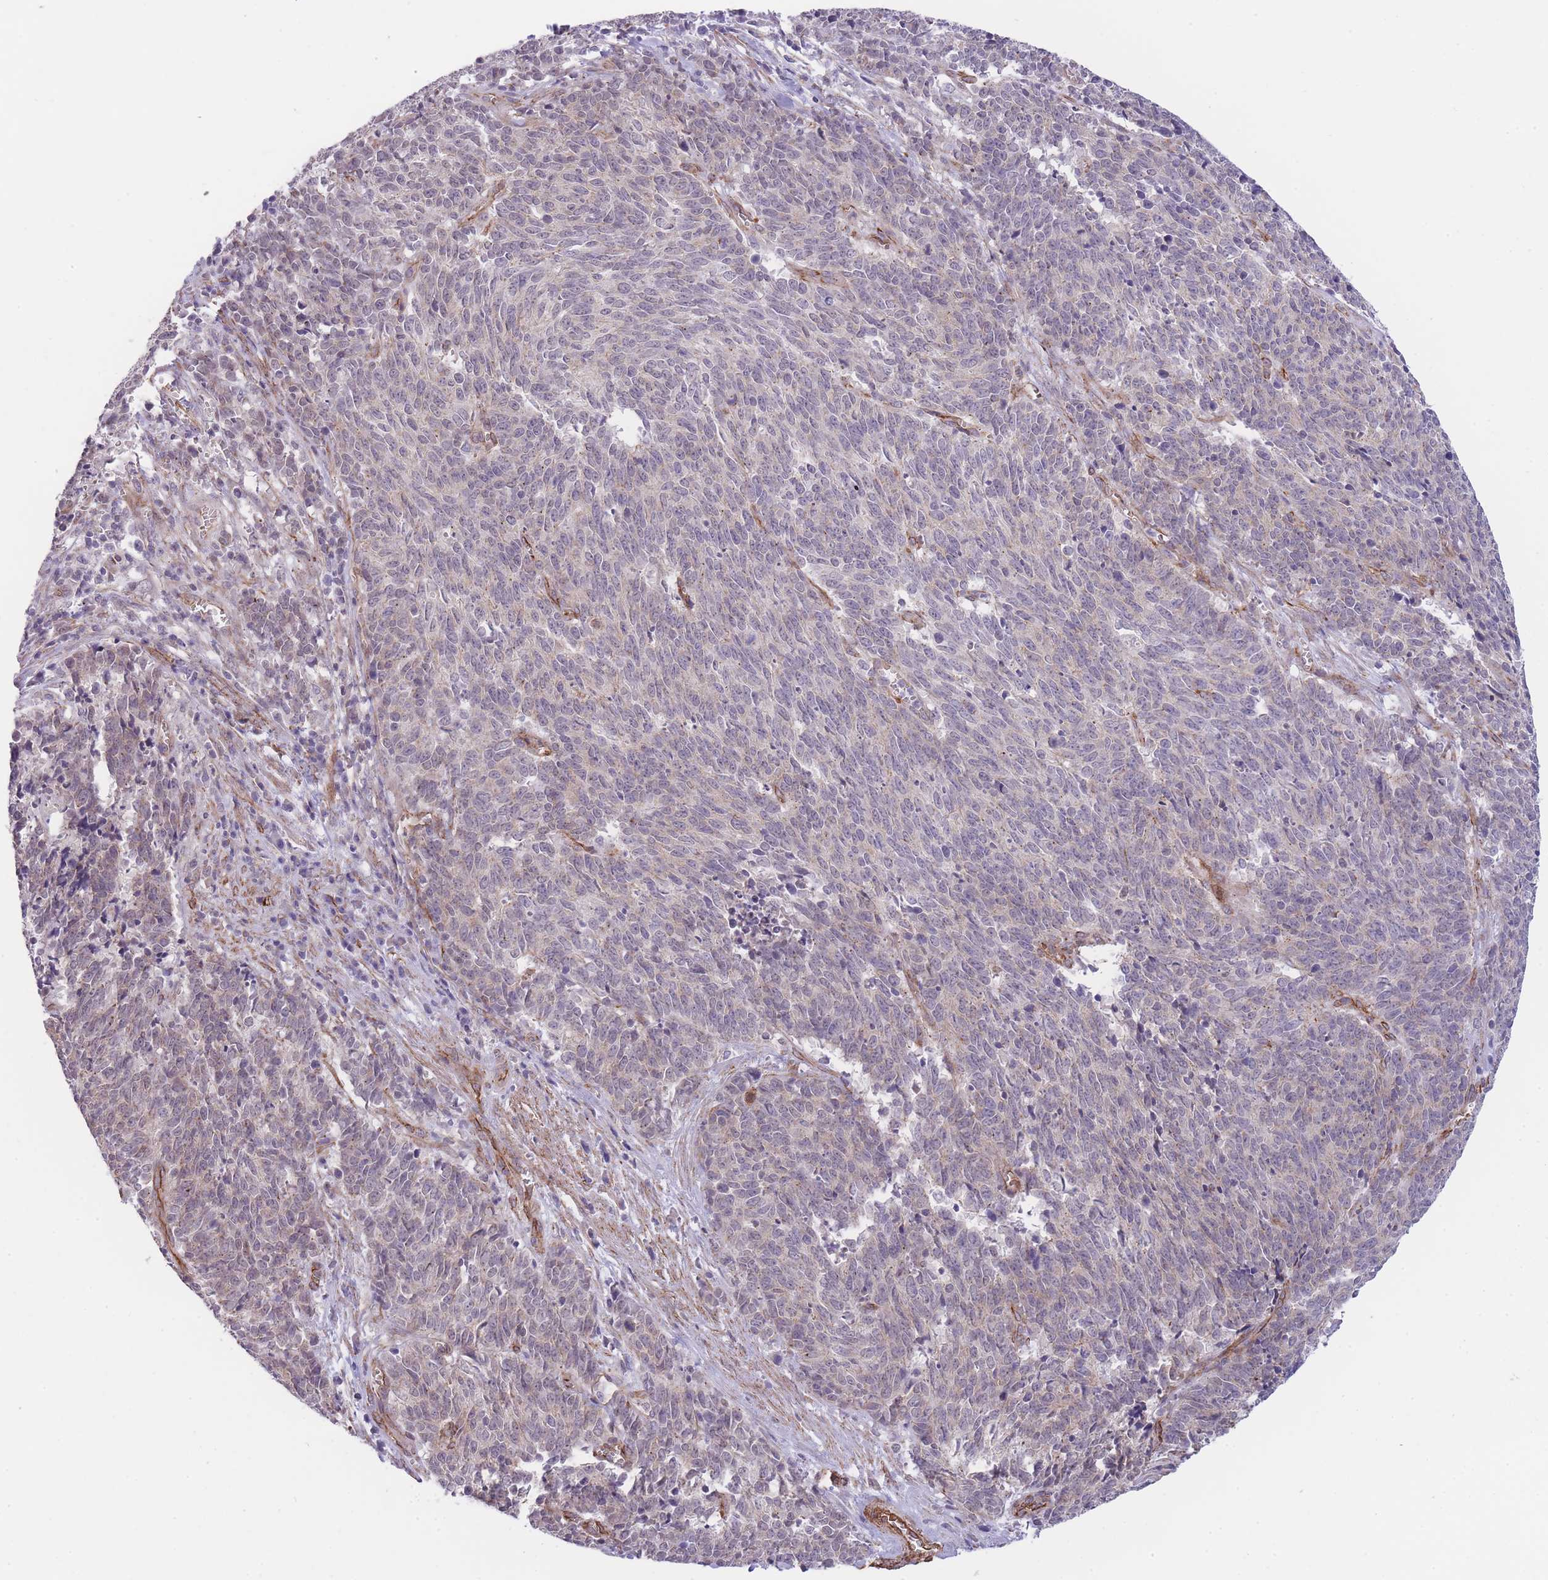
{"staining": {"intensity": "weak", "quantity": "<25%", "location": "cytoplasmic/membranous"}, "tissue": "cervical cancer", "cell_type": "Tumor cells", "image_type": "cancer", "snomed": [{"axis": "morphology", "description": "Squamous cell carcinoma, NOS"}, {"axis": "topography", "description": "Cervix"}], "caption": "High magnification brightfield microscopy of cervical cancer stained with DAB (3,3'-diaminobenzidine) (brown) and counterstained with hematoxylin (blue): tumor cells show no significant staining.", "gene": "QTRT1", "patient": {"sex": "female", "age": 29}}